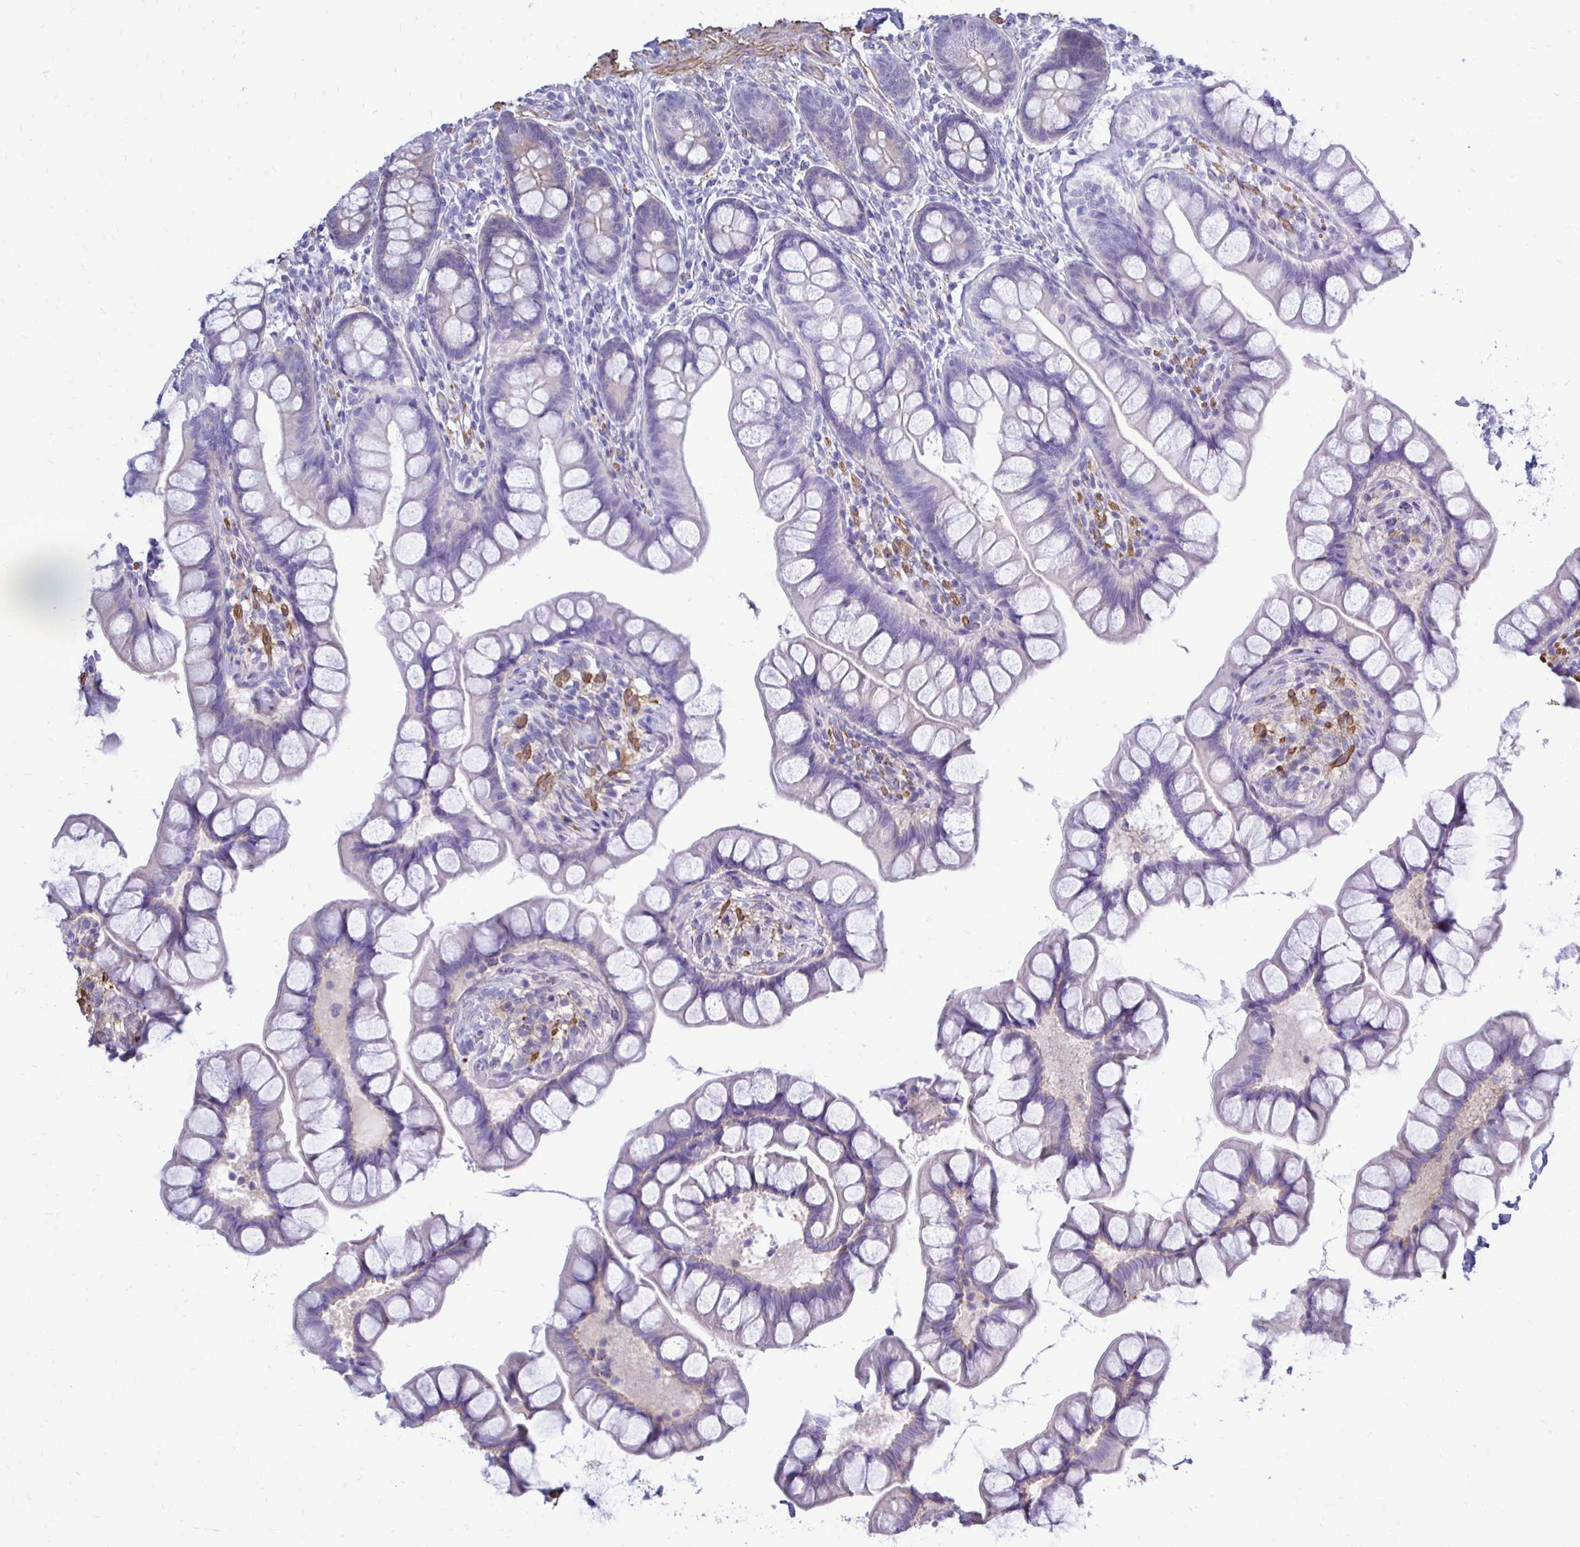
{"staining": {"intensity": "weak", "quantity": "<25%", "location": "cytoplasmic/membranous"}, "tissue": "small intestine", "cell_type": "Glandular cells", "image_type": "normal", "snomed": [{"axis": "morphology", "description": "Normal tissue, NOS"}, {"axis": "topography", "description": "Small intestine"}], "caption": "Immunohistochemistry (IHC) histopathology image of benign small intestine: human small intestine stained with DAB (3,3'-diaminobenzidine) exhibits no significant protein positivity in glandular cells. Nuclei are stained in blue.", "gene": "CTPS1", "patient": {"sex": "male", "age": 70}}